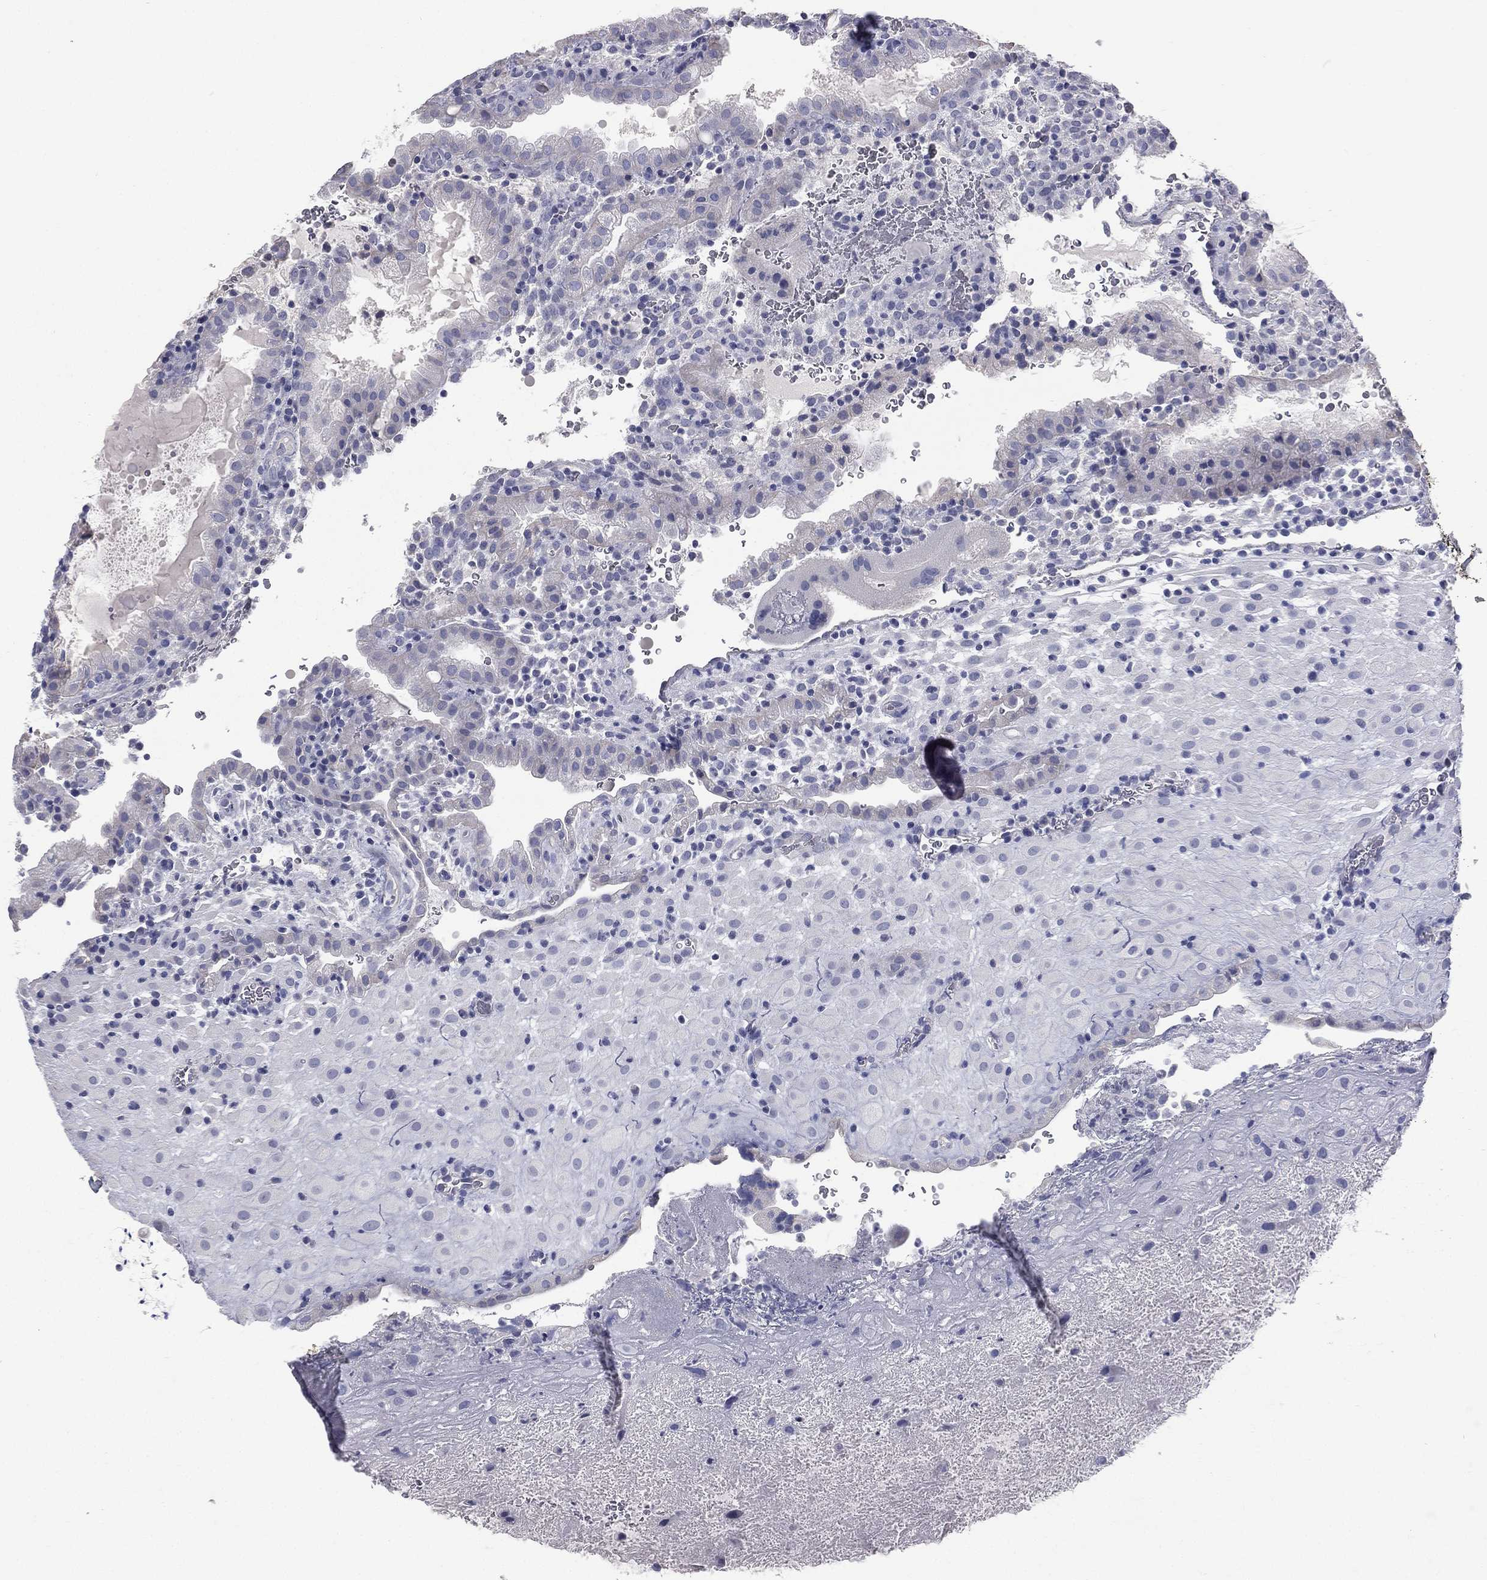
{"staining": {"intensity": "negative", "quantity": "none", "location": "none"}, "tissue": "placenta", "cell_type": "Decidual cells", "image_type": "normal", "snomed": [{"axis": "morphology", "description": "Normal tissue, NOS"}, {"axis": "topography", "description": "Placenta"}], "caption": "DAB immunohistochemical staining of normal human placenta shows no significant positivity in decidual cells.", "gene": "STK31", "patient": {"sex": "female", "age": 19}}